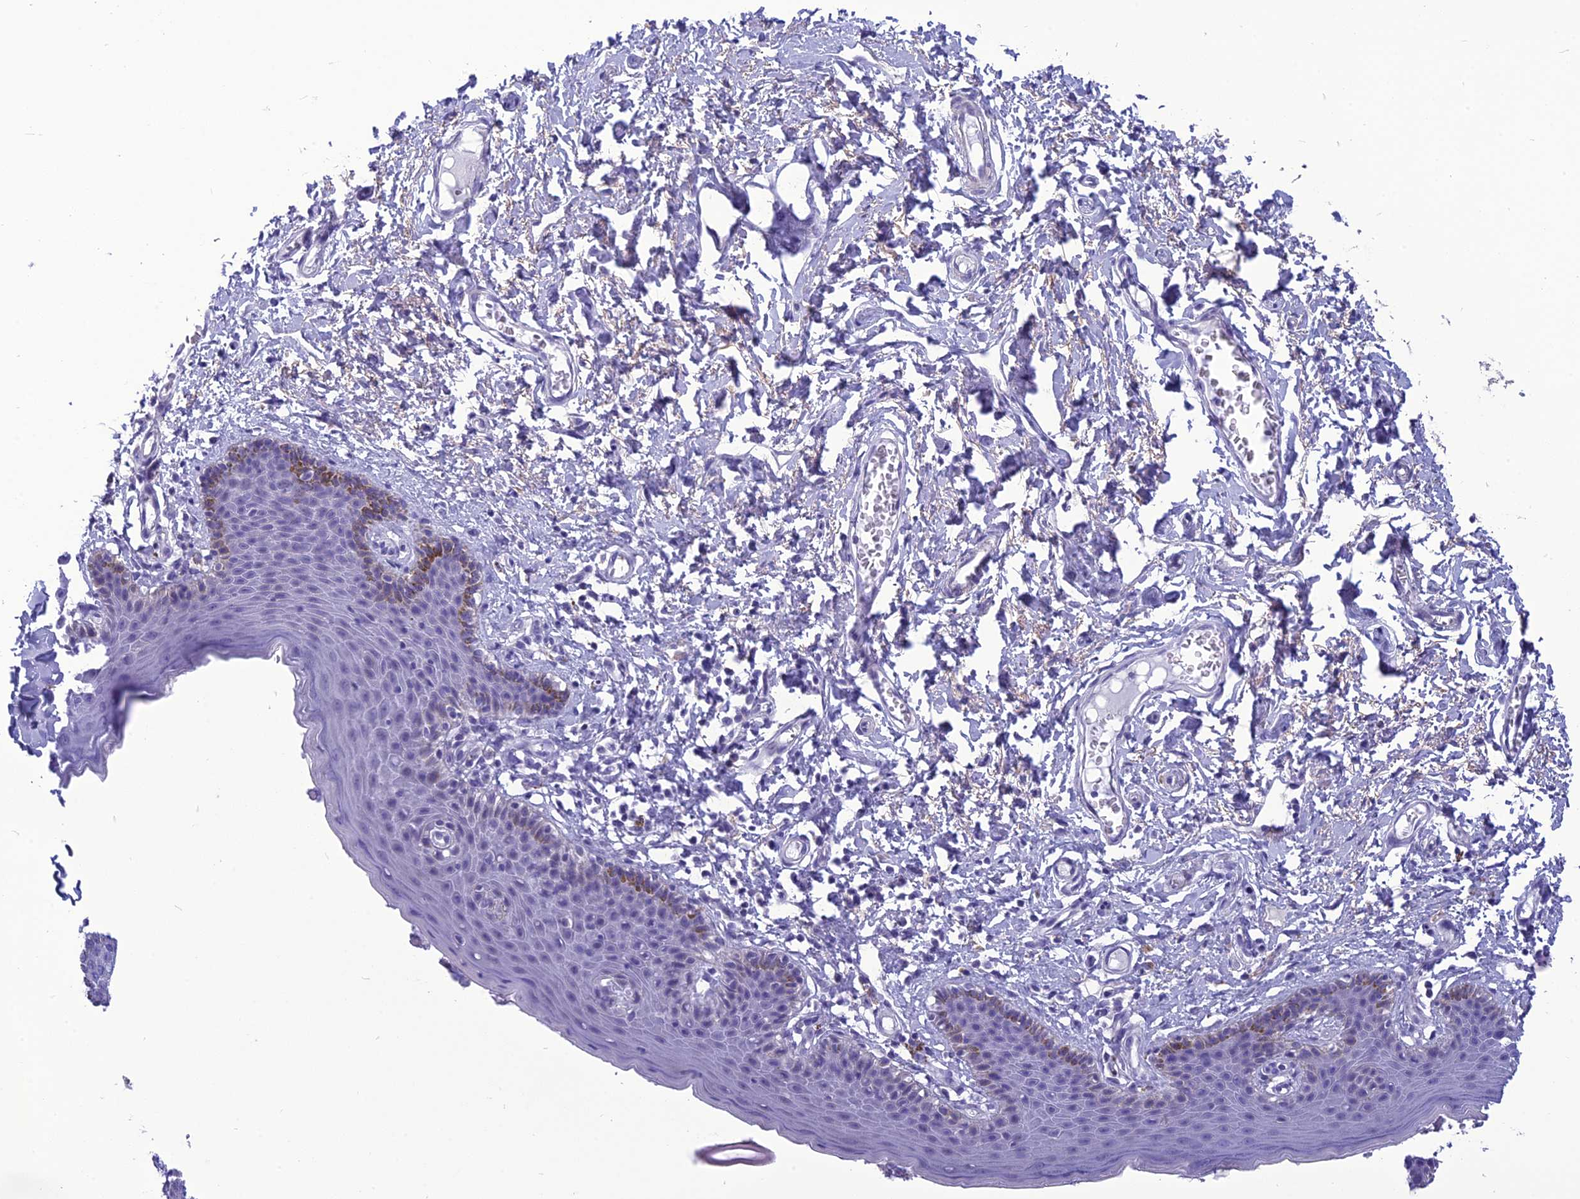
{"staining": {"intensity": "moderate", "quantity": "<25%", "location": "cytoplasmic/membranous"}, "tissue": "skin", "cell_type": "Epidermal cells", "image_type": "normal", "snomed": [{"axis": "morphology", "description": "Normal tissue, NOS"}, {"axis": "topography", "description": "Vulva"}], "caption": "An IHC image of unremarkable tissue is shown. Protein staining in brown shows moderate cytoplasmic/membranous positivity in skin within epidermal cells. Using DAB (brown) and hematoxylin (blue) stains, captured at high magnification using brightfield microscopy.", "gene": "BBS2", "patient": {"sex": "female", "age": 66}}